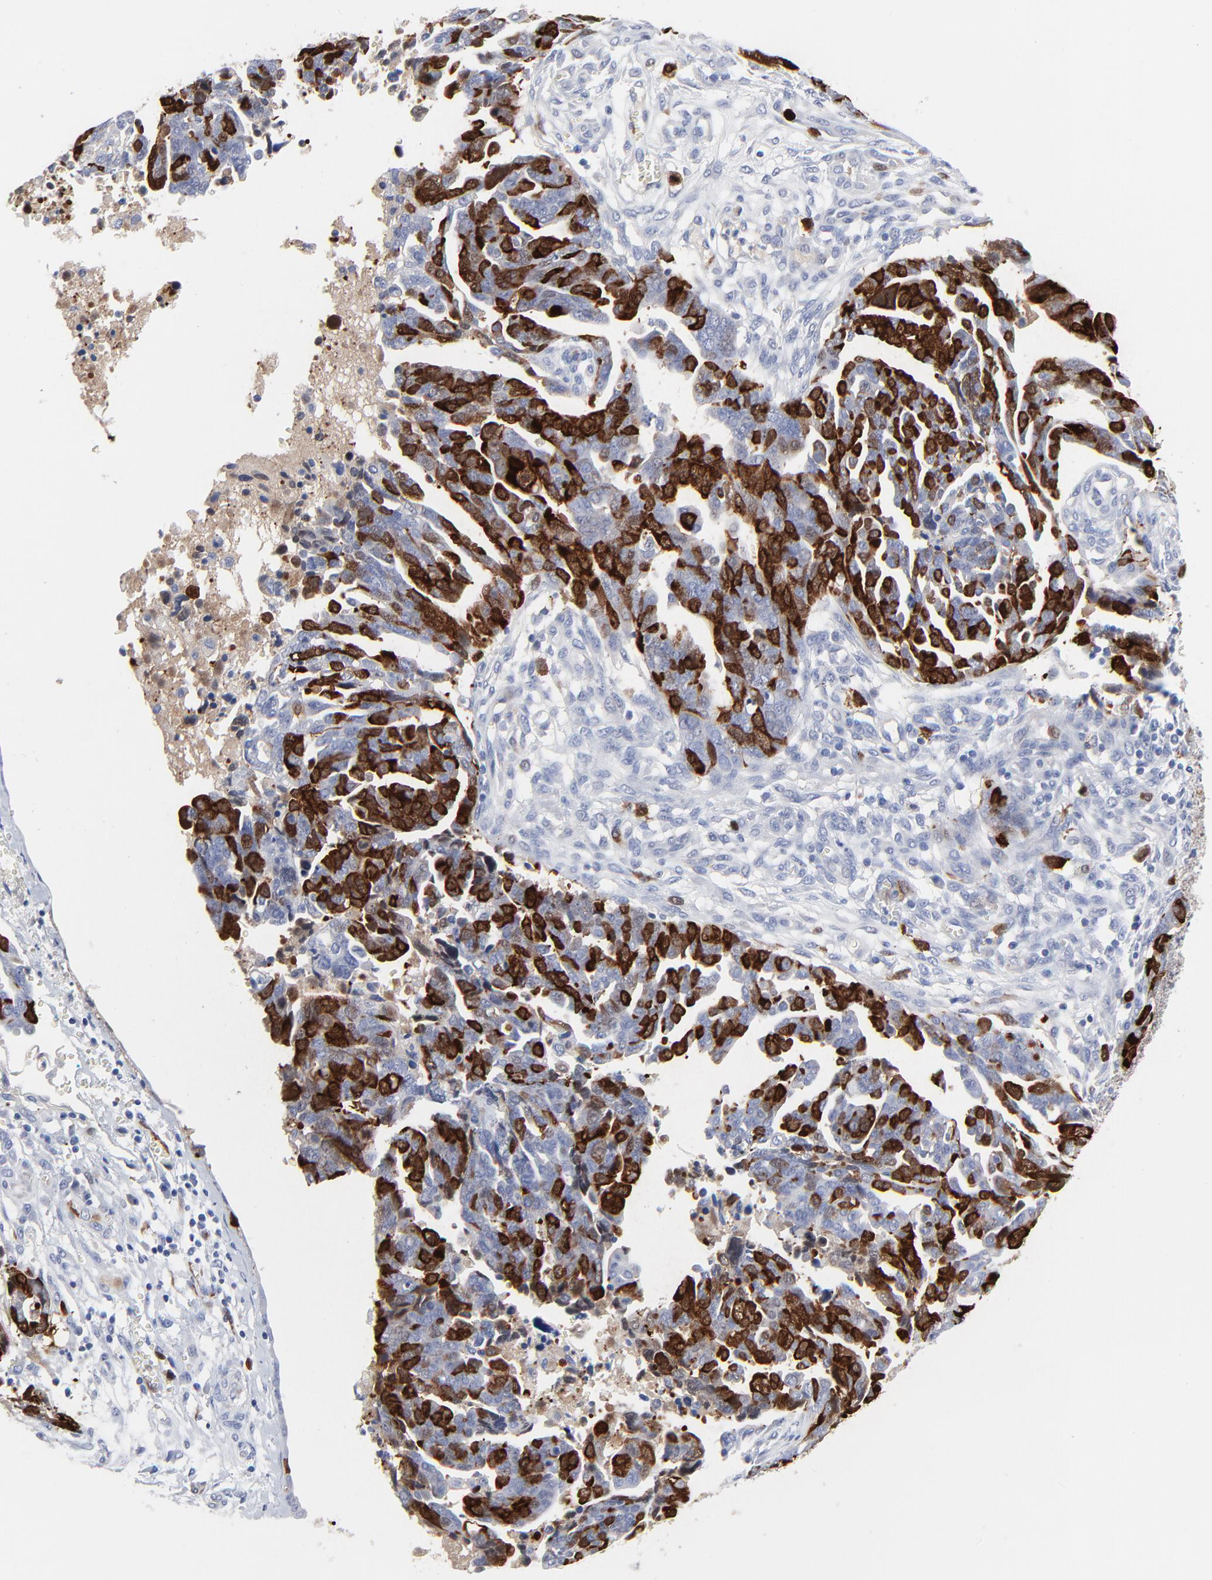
{"staining": {"intensity": "strong", "quantity": ">75%", "location": "cytoplasmic/membranous,nuclear"}, "tissue": "ovarian cancer", "cell_type": "Tumor cells", "image_type": "cancer", "snomed": [{"axis": "morphology", "description": "Normal tissue, NOS"}, {"axis": "morphology", "description": "Cystadenocarcinoma, serous, NOS"}, {"axis": "topography", "description": "Fallopian tube"}, {"axis": "topography", "description": "Ovary"}], "caption": "Ovarian serous cystadenocarcinoma stained for a protein (brown) exhibits strong cytoplasmic/membranous and nuclear positive positivity in about >75% of tumor cells.", "gene": "CDK1", "patient": {"sex": "female", "age": 56}}